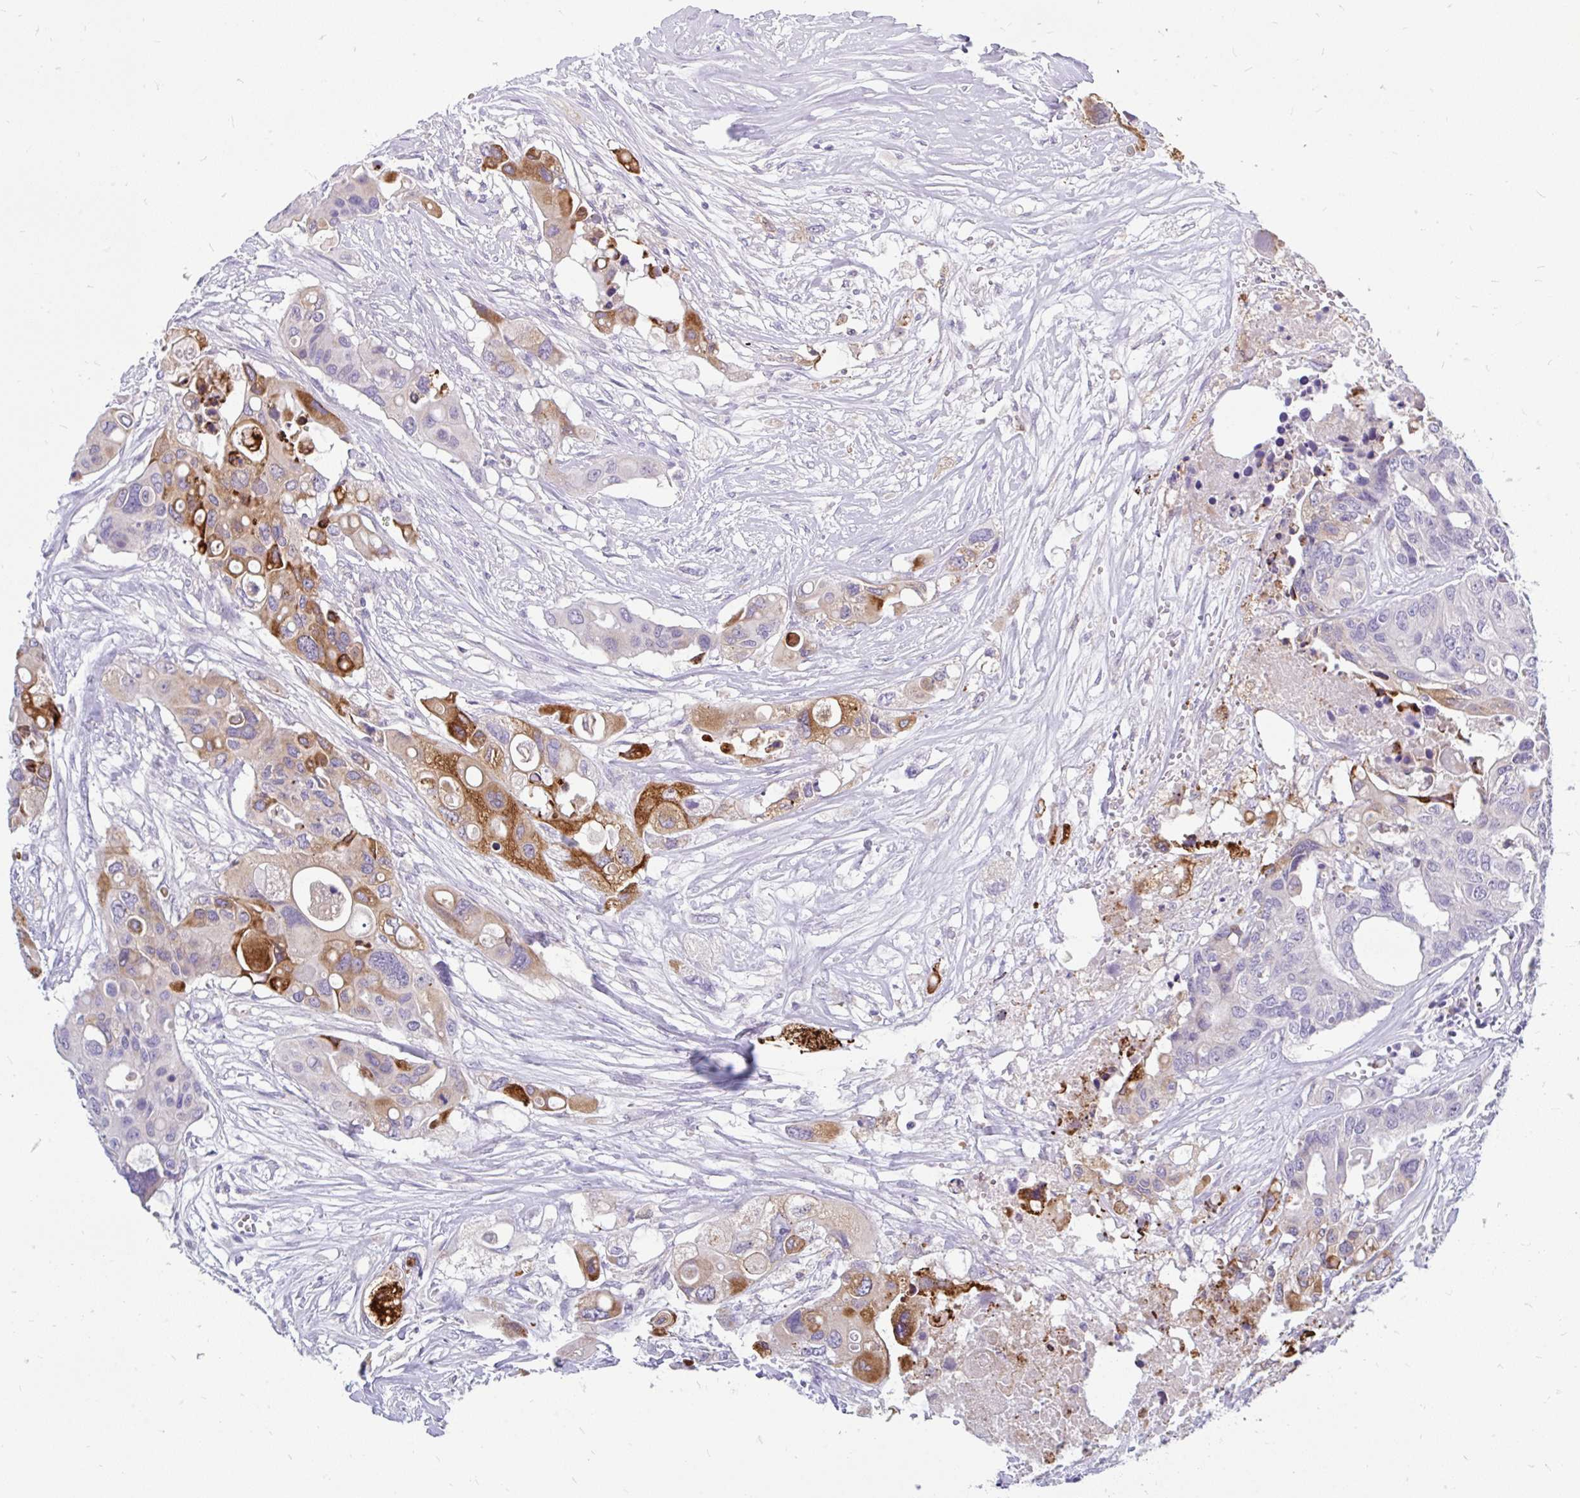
{"staining": {"intensity": "strong", "quantity": "<25%", "location": "cytoplasmic/membranous"}, "tissue": "colorectal cancer", "cell_type": "Tumor cells", "image_type": "cancer", "snomed": [{"axis": "morphology", "description": "Adenocarcinoma, NOS"}, {"axis": "topography", "description": "Colon"}], "caption": "Brown immunohistochemical staining in adenocarcinoma (colorectal) demonstrates strong cytoplasmic/membranous expression in approximately <25% of tumor cells. The staining is performed using DAB brown chromogen to label protein expression. The nuclei are counter-stained blue using hematoxylin.", "gene": "INTS5", "patient": {"sex": "male", "age": 77}}